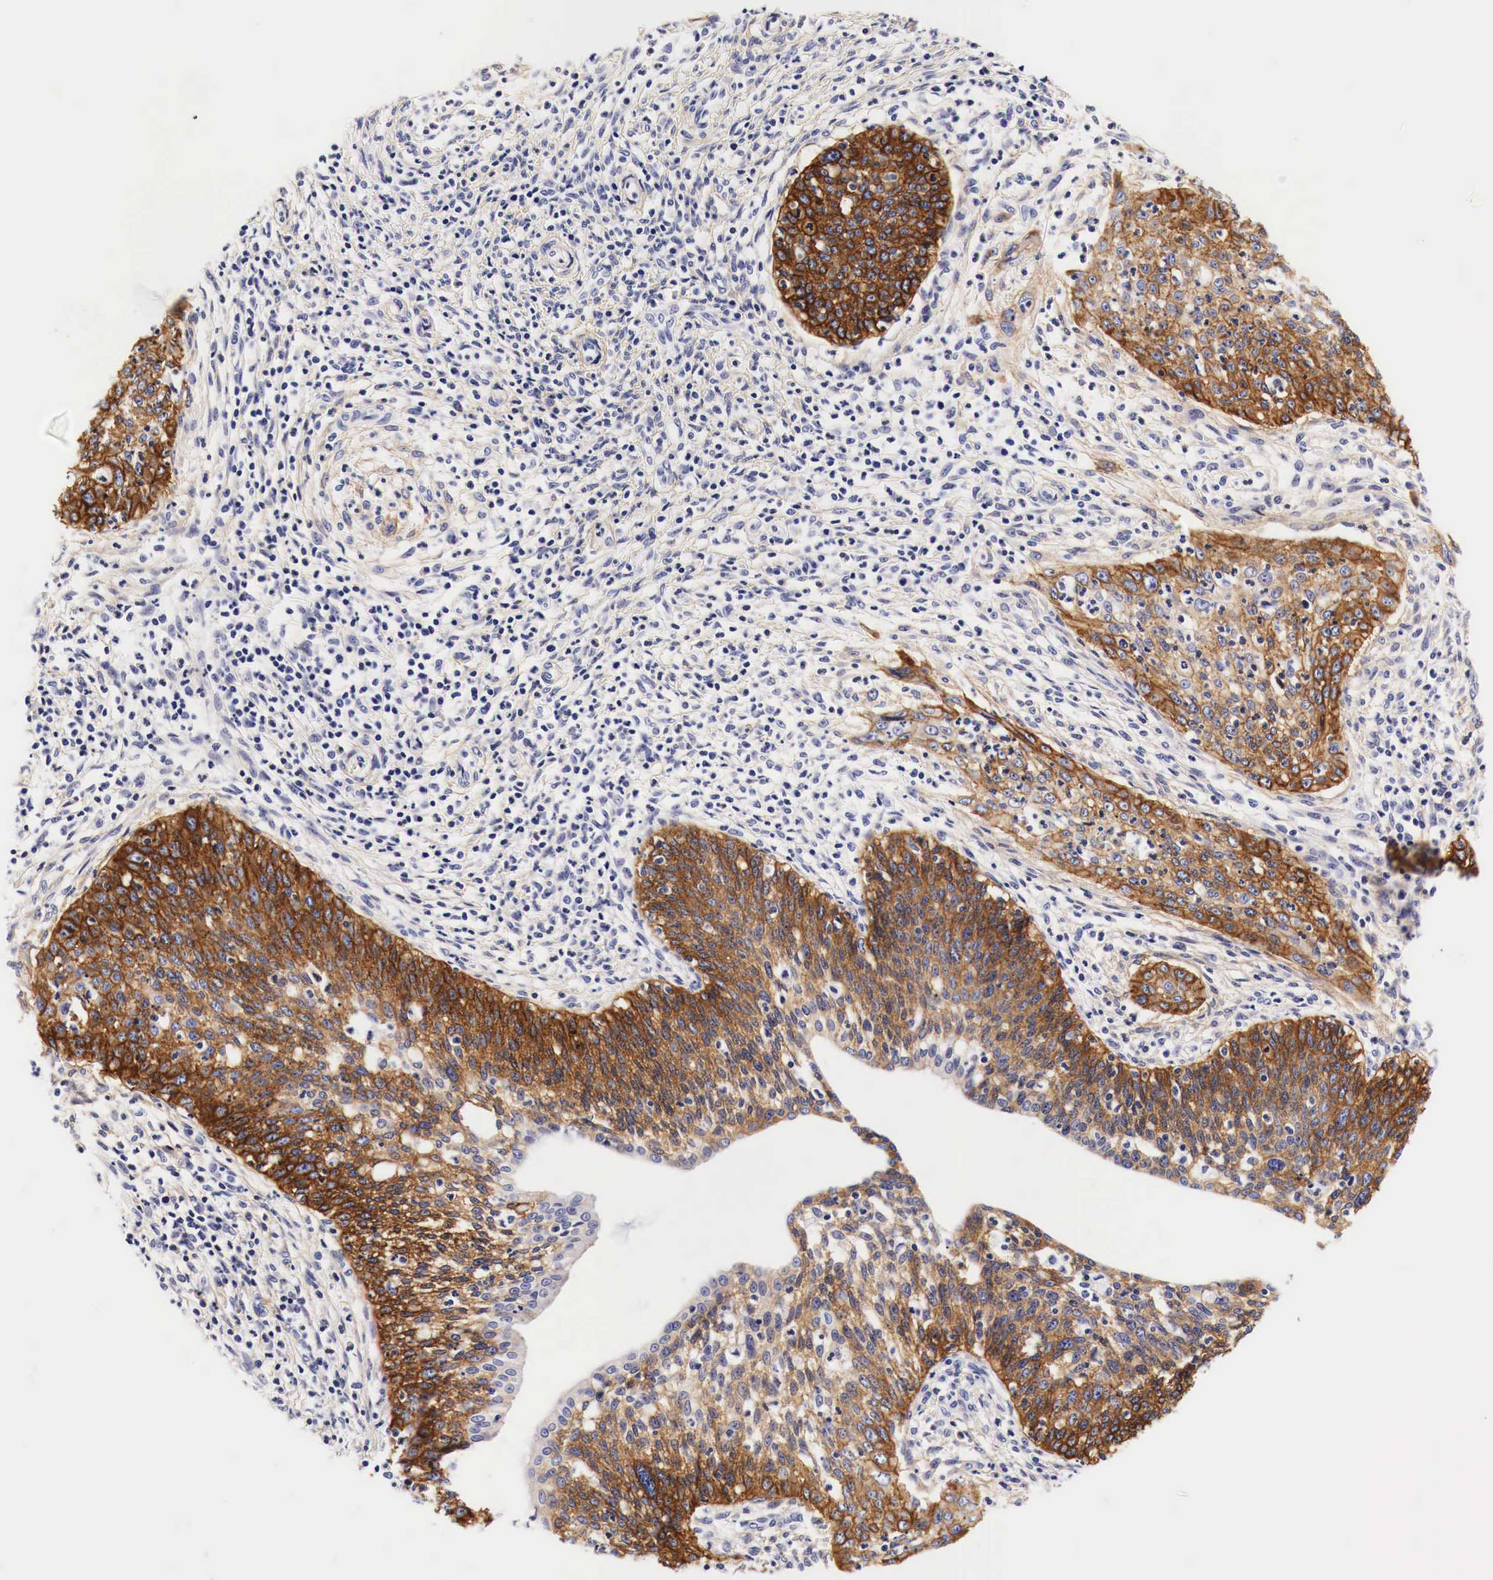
{"staining": {"intensity": "strong", "quantity": ">75%", "location": "cytoplasmic/membranous"}, "tissue": "cervical cancer", "cell_type": "Tumor cells", "image_type": "cancer", "snomed": [{"axis": "morphology", "description": "Squamous cell carcinoma, NOS"}, {"axis": "topography", "description": "Cervix"}], "caption": "Cervical cancer stained for a protein (brown) displays strong cytoplasmic/membranous positive expression in approximately >75% of tumor cells.", "gene": "EGFR", "patient": {"sex": "female", "age": 41}}